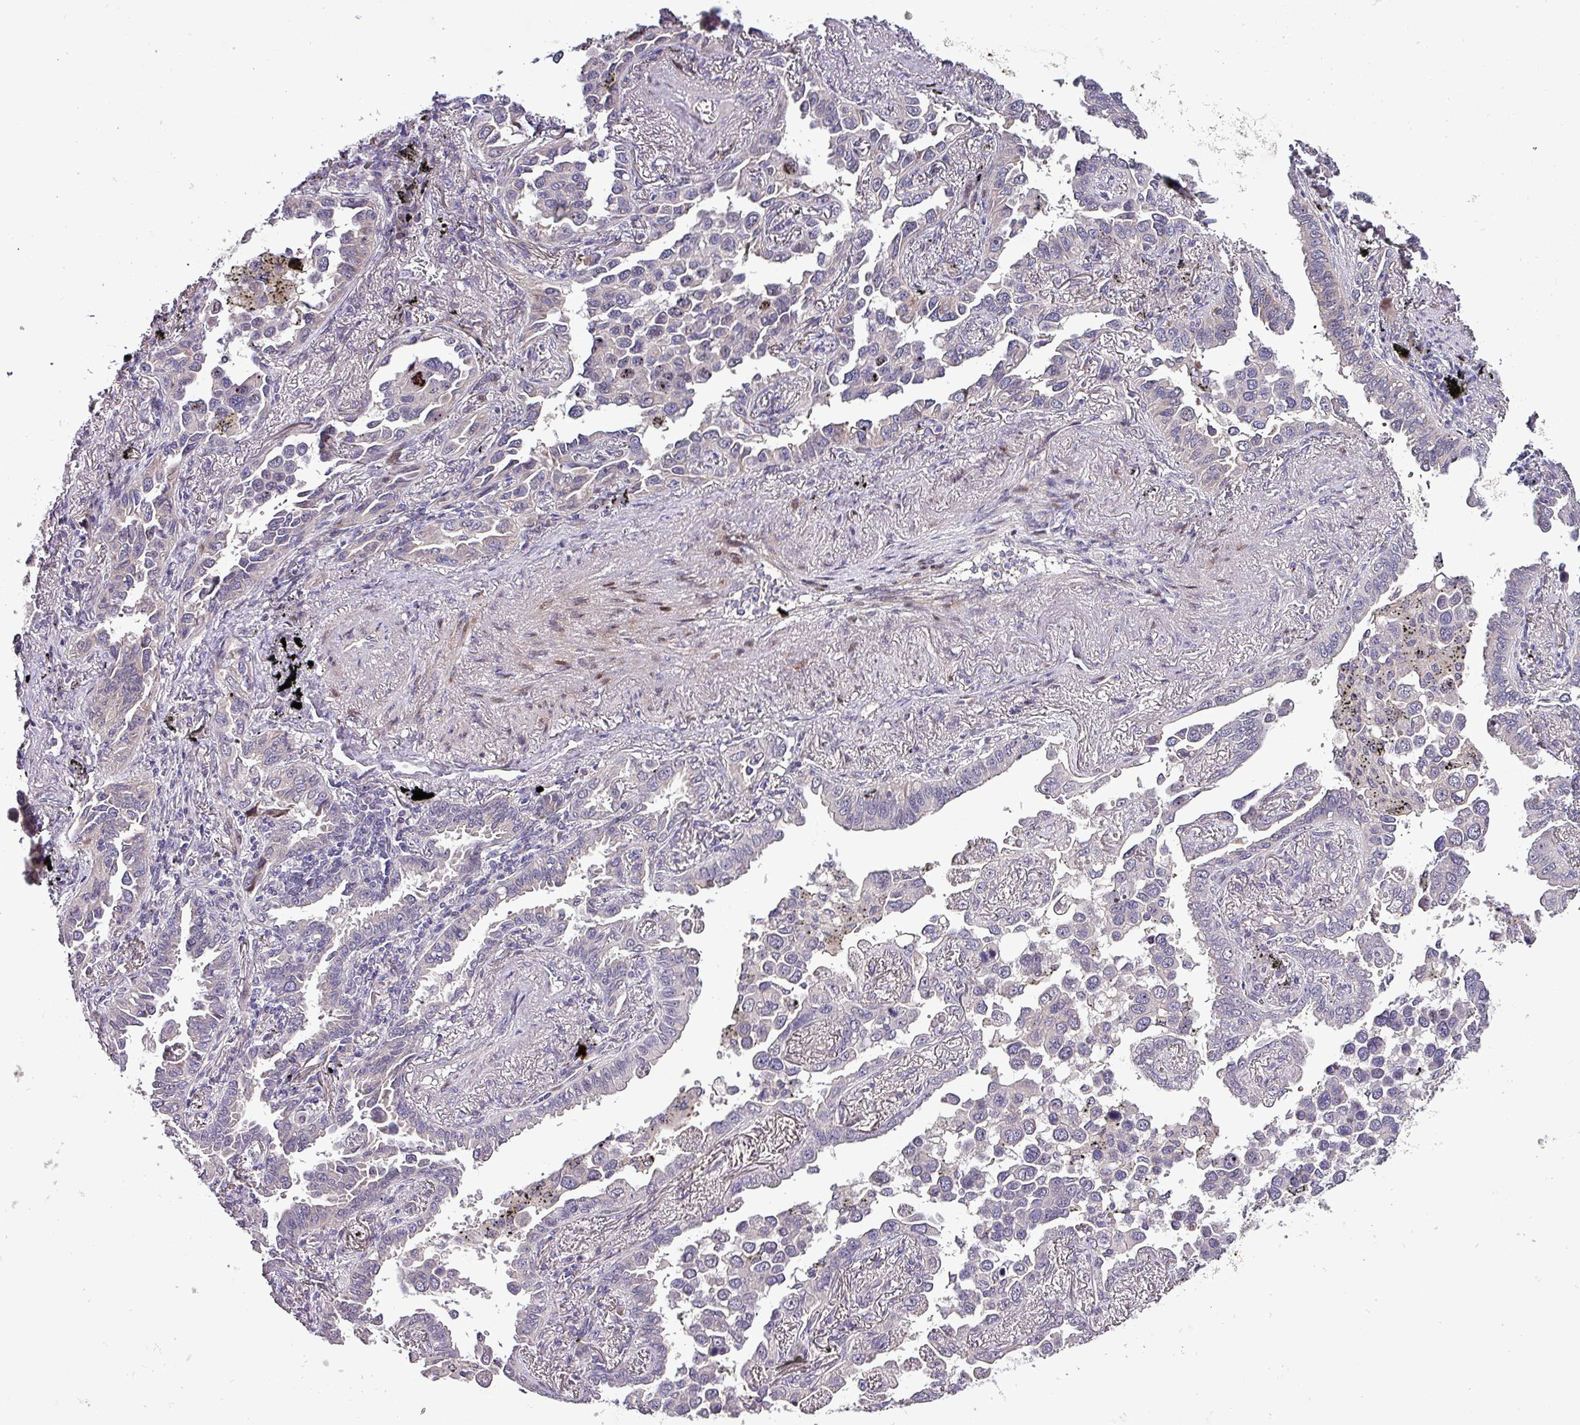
{"staining": {"intensity": "negative", "quantity": "none", "location": "none"}, "tissue": "lung cancer", "cell_type": "Tumor cells", "image_type": "cancer", "snomed": [{"axis": "morphology", "description": "Adenocarcinoma, NOS"}, {"axis": "topography", "description": "Lung"}], "caption": "Tumor cells show no significant positivity in lung adenocarcinoma.", "gene": "GRAPL", "patient": {"sex": "male", "age": 67}}